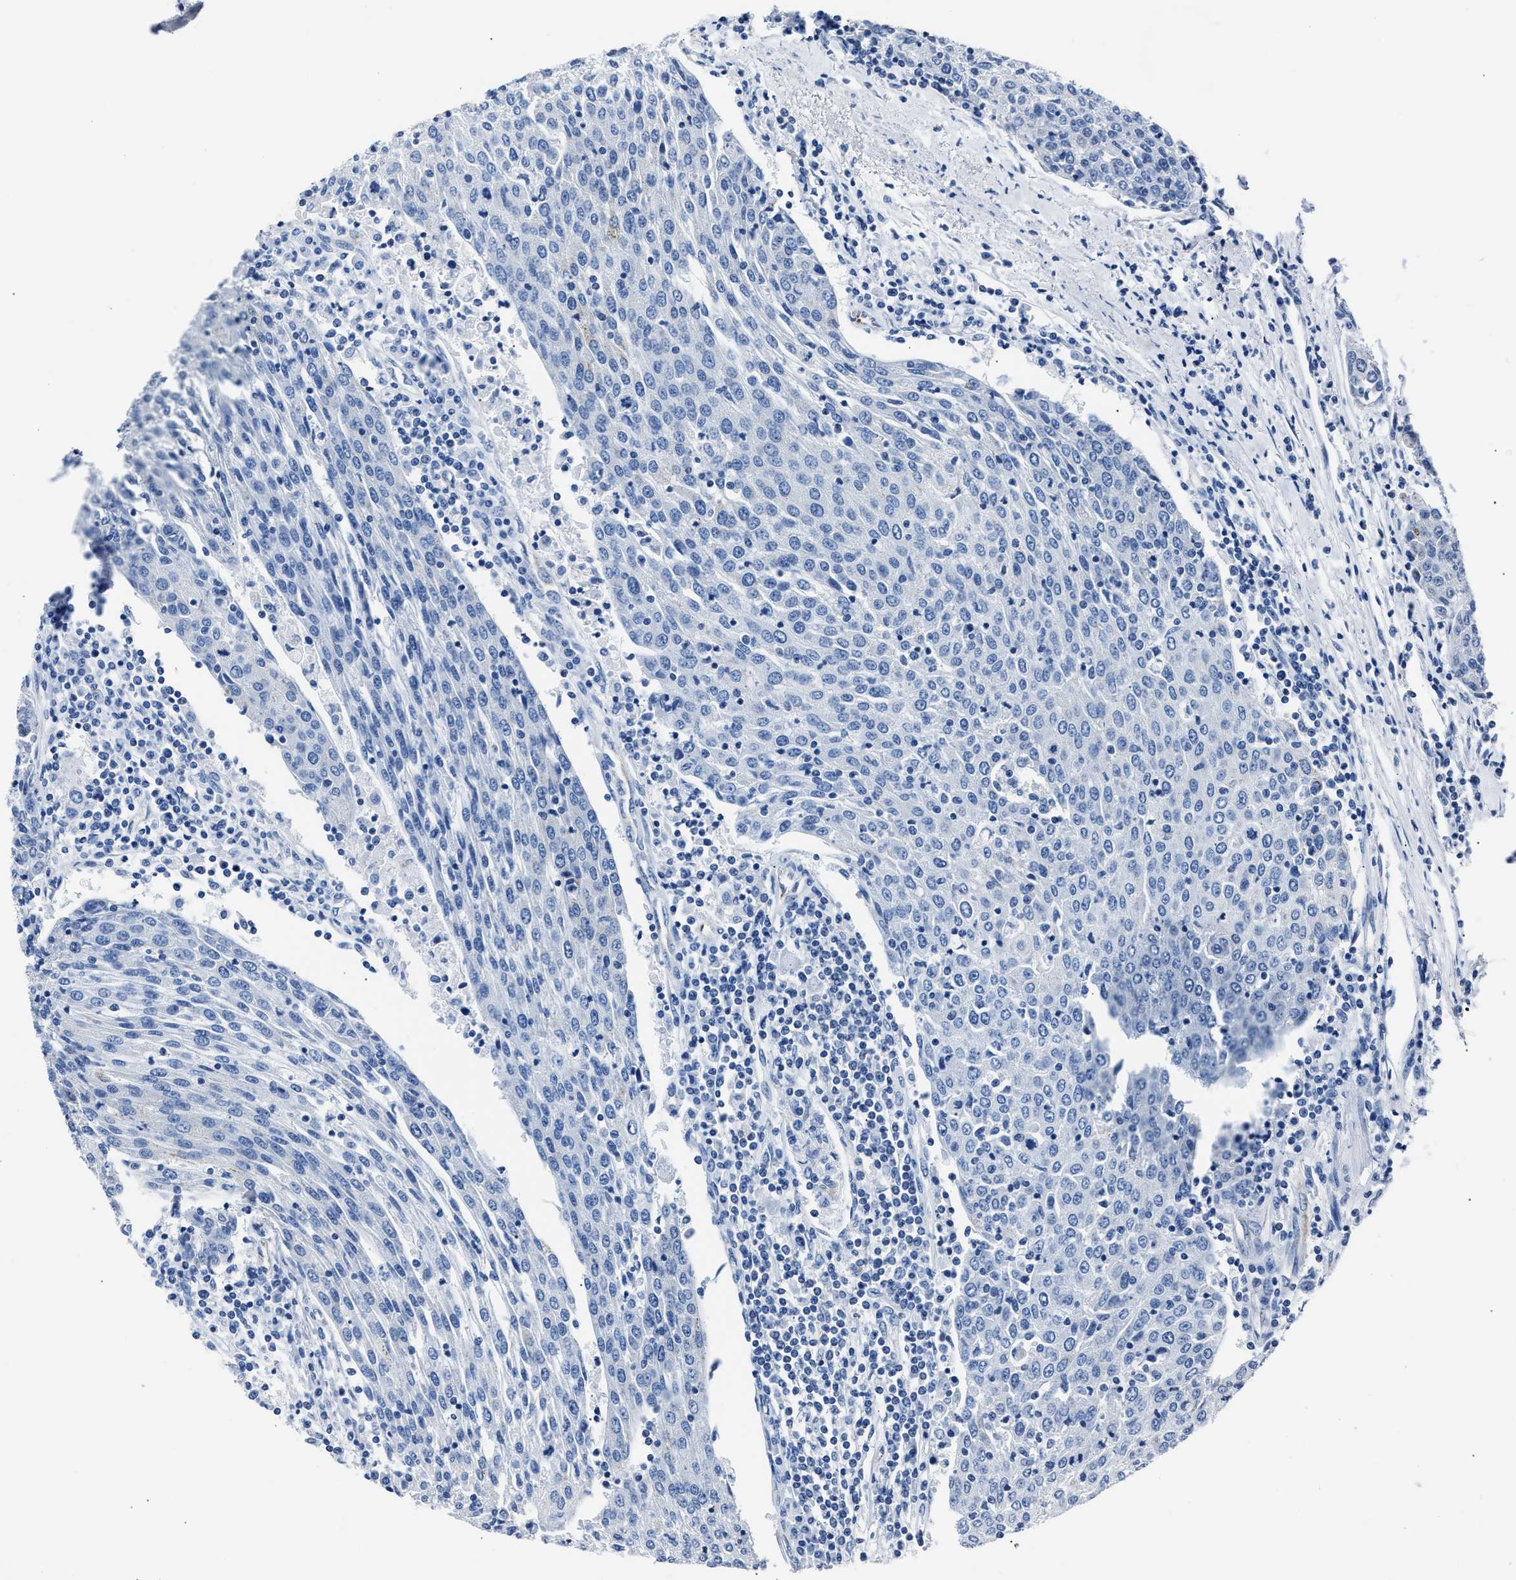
{"staining": {"intensity": "negative", "quantity": "none", "location": "none"}, "tissue": "urothelial cancer", "cell_type": "Tumor cells", "image_type": "cancer", "snomed": [{"axis": "morphology", "description": "Urothelial carcinoma, High grade"}, {"axis": "topography", "description": "Urinary bladder"}], "caption": "This is a histopathology image of IHC staining of urothelial cancer, which shows no staining in tumor cells.", "gene": "AMACR", "patient": {"sex": "female", "age": 85}}